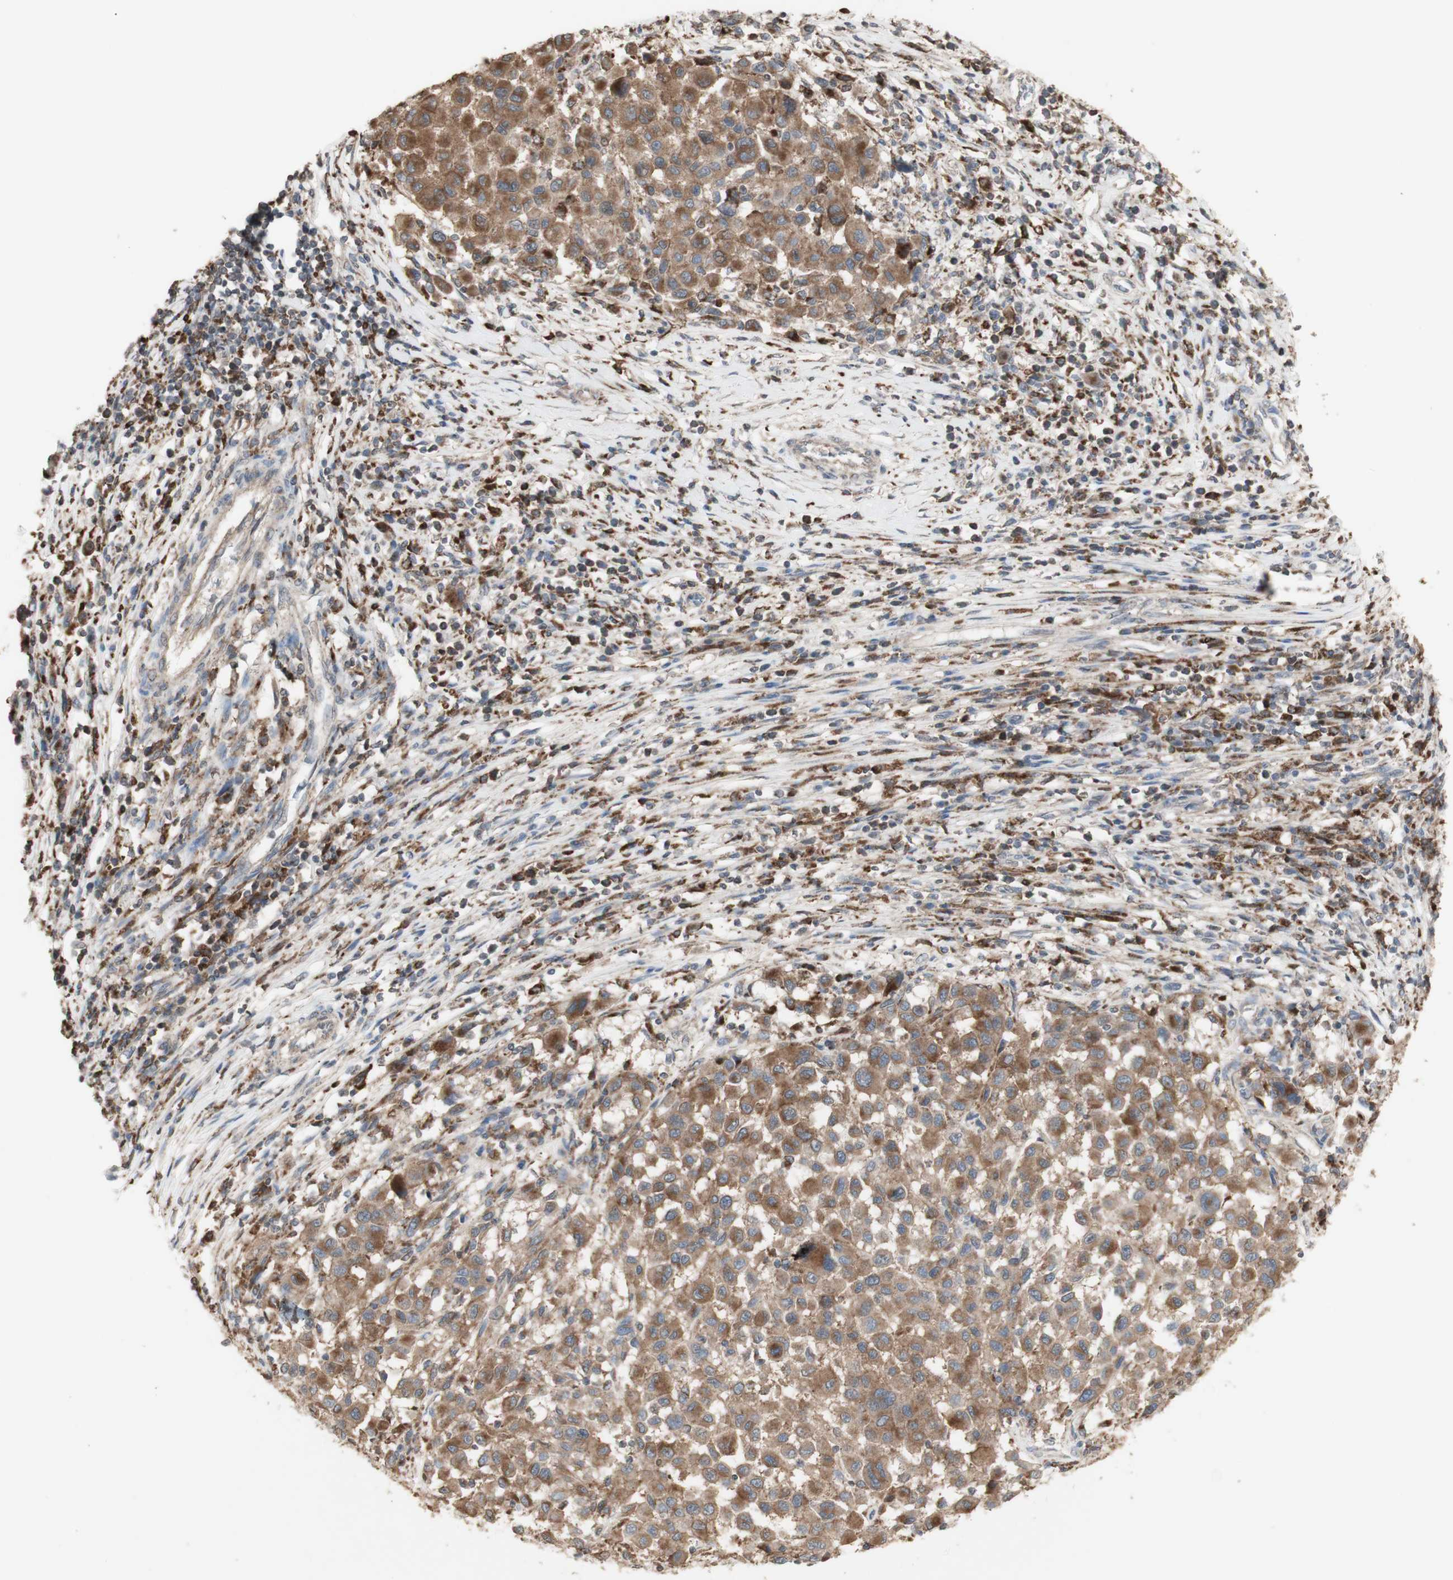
{"staining": {"intensity": "moderate", "quantity": ">75%", "location": "cytoplasmic/membranous"}, "tissue": "melanoma", "cell_type": "Tumor cells", "image_type": "cancer", "snomed": [{"axis": "morphology", "description": "Malignant melanoma, Metastatic site"}, {"axis": "topography", "description": "Lymph node"}], "caption": "A micrograph showing moderate cytoplasmic/membranous staining in approximately >75% of tumor cells in melanoma, as visualized by brown immunohistochemical staining.", "gene": "ATP6V1E1", "patient": {"sex": "male", "age": 61}}